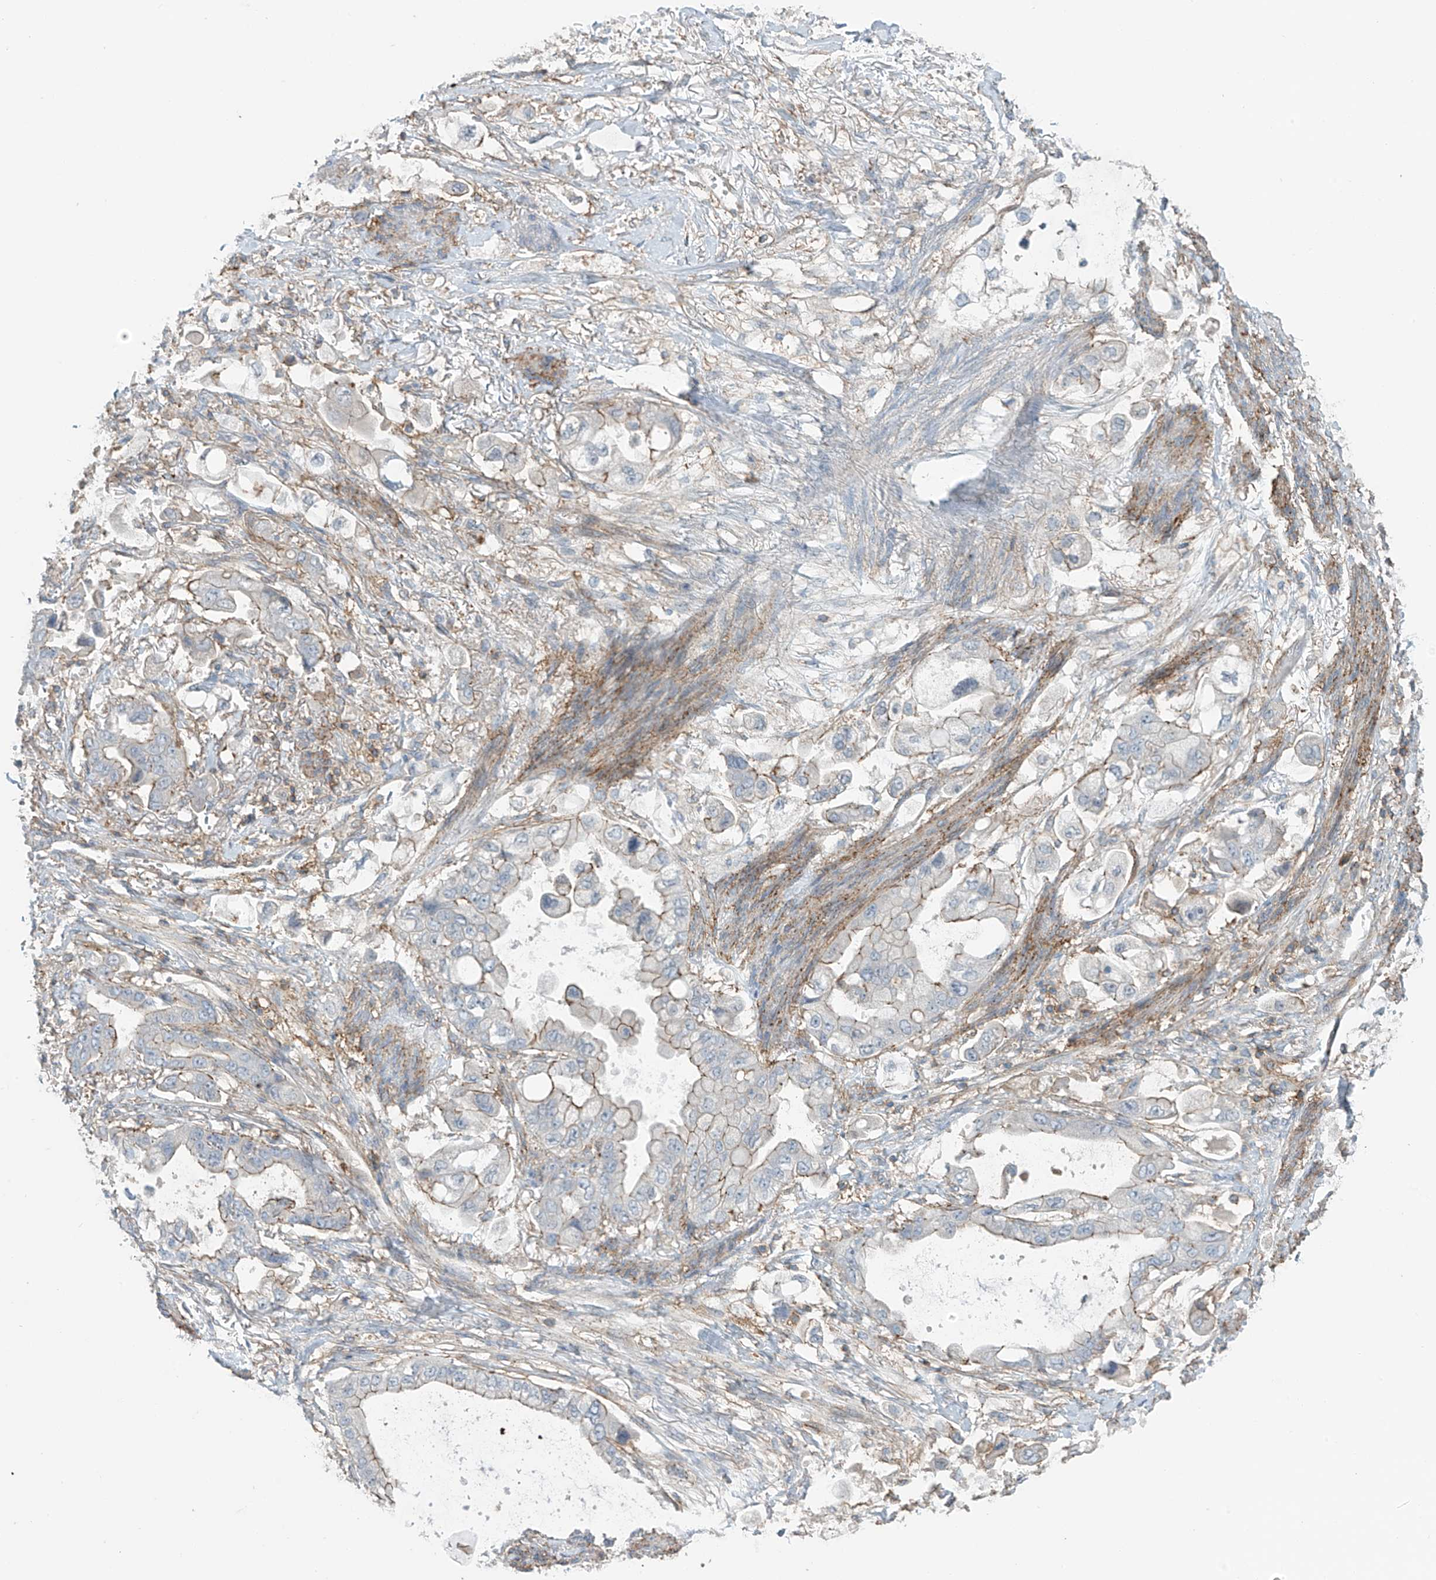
{"staining": {"intensity": "weak", "quantity": "25%-75%", "location": "cytoplasmic/membranous"}, "tissue": "stomach cancer", "cell_type": "Tumor cells", "image_type": "cancer", "snomed": [{"axis": "morphology", "description": "Adenocarcinoma, NOS"}, {"axis": "topography", "description": "Stomach"}], "caption": "Weak cytoplasmic/membranous expression for a protein is identified in about 25%-75% of tumor cells of adenocarcinoma (stomach) using immunohistochemistry (IHC).", "gene": "SLC9A2", "patient": {"sex": "male", "age": 62}}